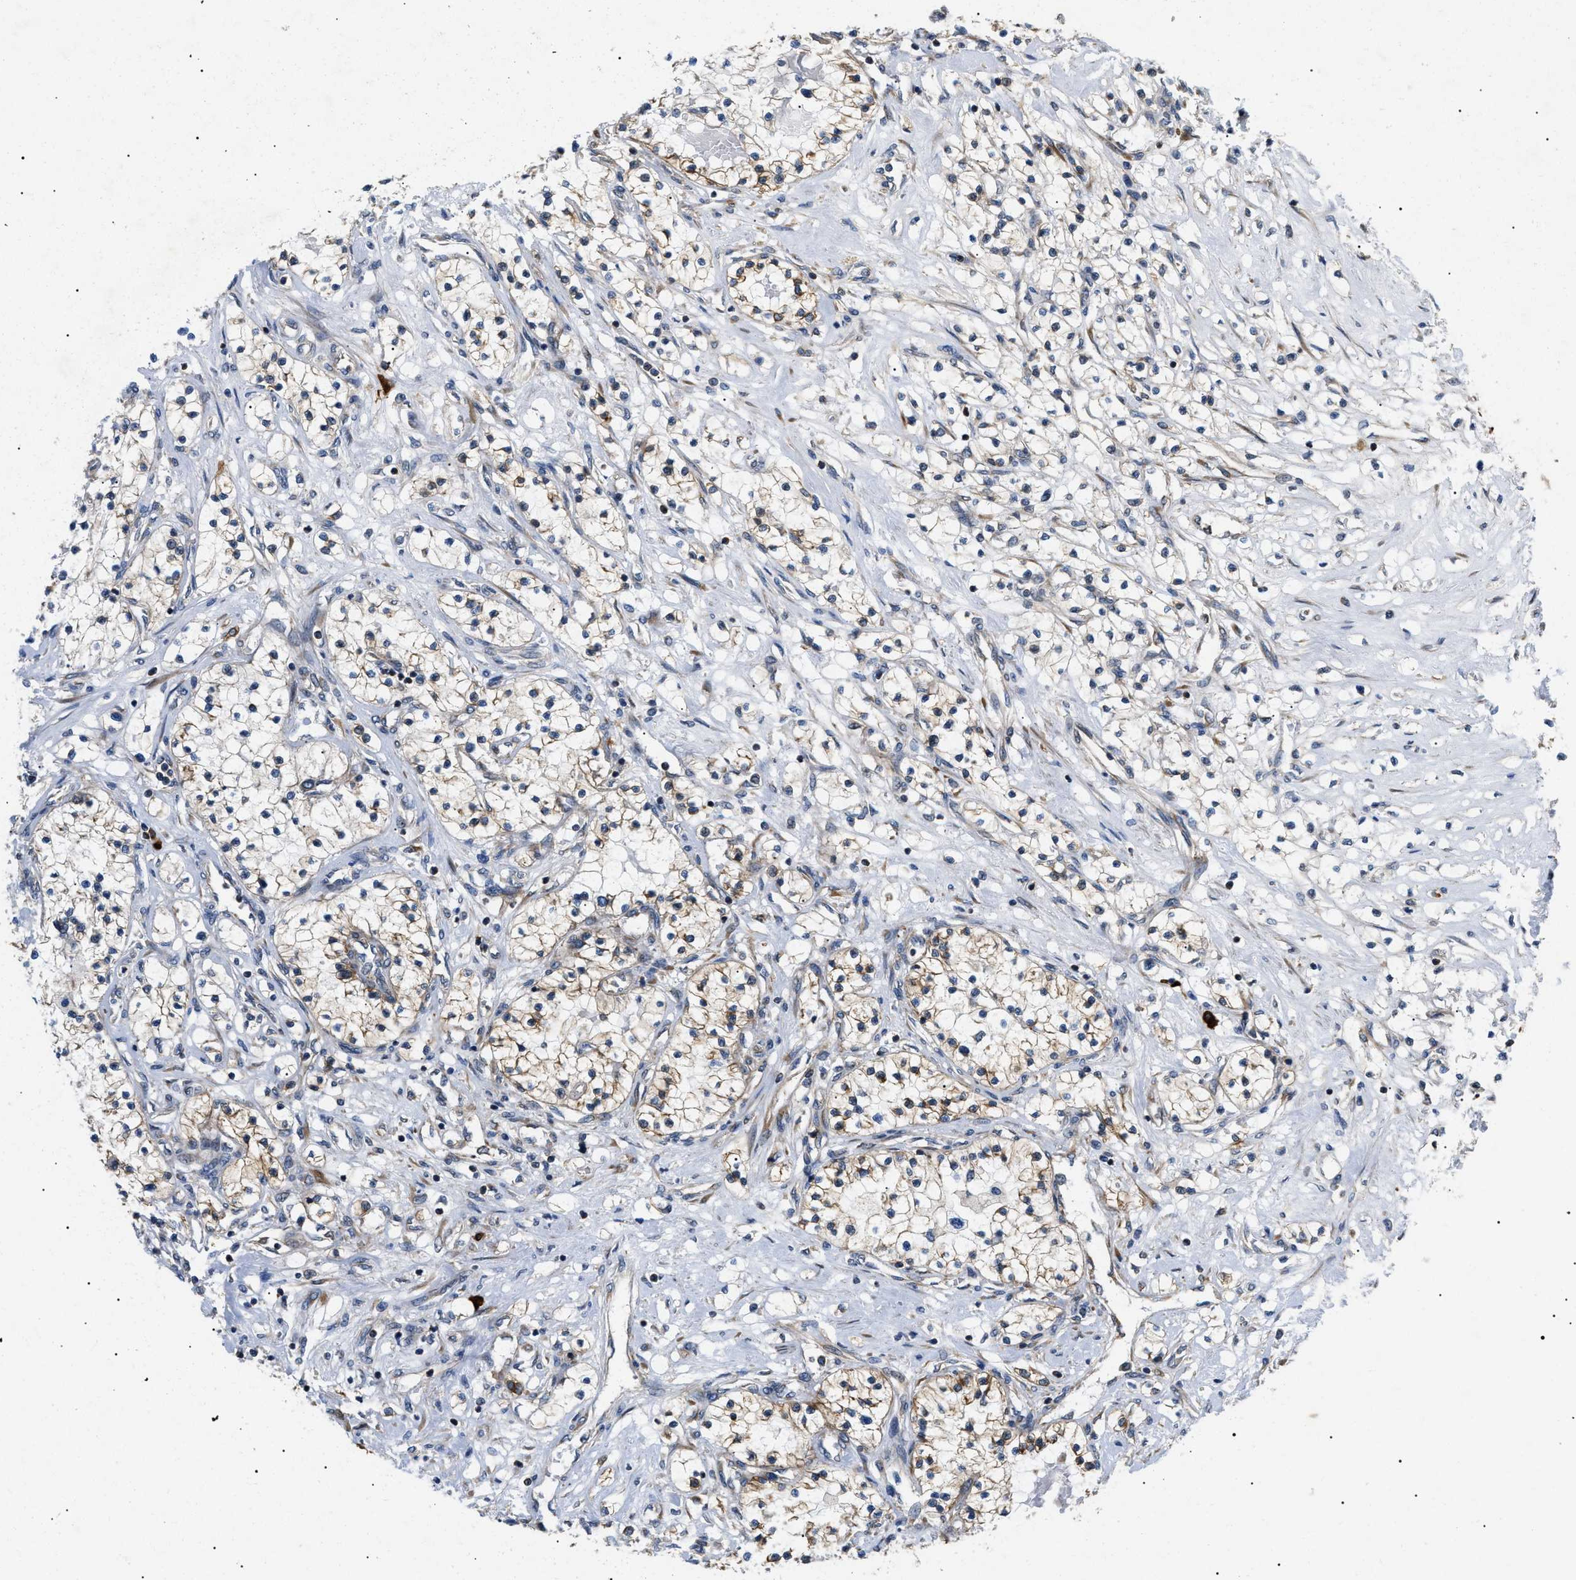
{"staining": {"intensity": "moderate", "quantity": "<25%", "location": "cytoplasmic/membranous"}, "tissue": "renal cancer", "cell_type": "Tumor cells", "image_type": "cancer", "snomed": [{"axis": "morphology", "description": "Adenocarcinoma, NOS"}, {"axis": "topography", "description": "Kidney"}], "caption": "Immunohistochemistry (IHC) (DAB) staining of renal cancer reveals moderate cytoplasmic/membranous protein staining in approximately <25% of tumor cells.", "gene": "DERL1", "patient": {"sex": "male", "age": 68}}